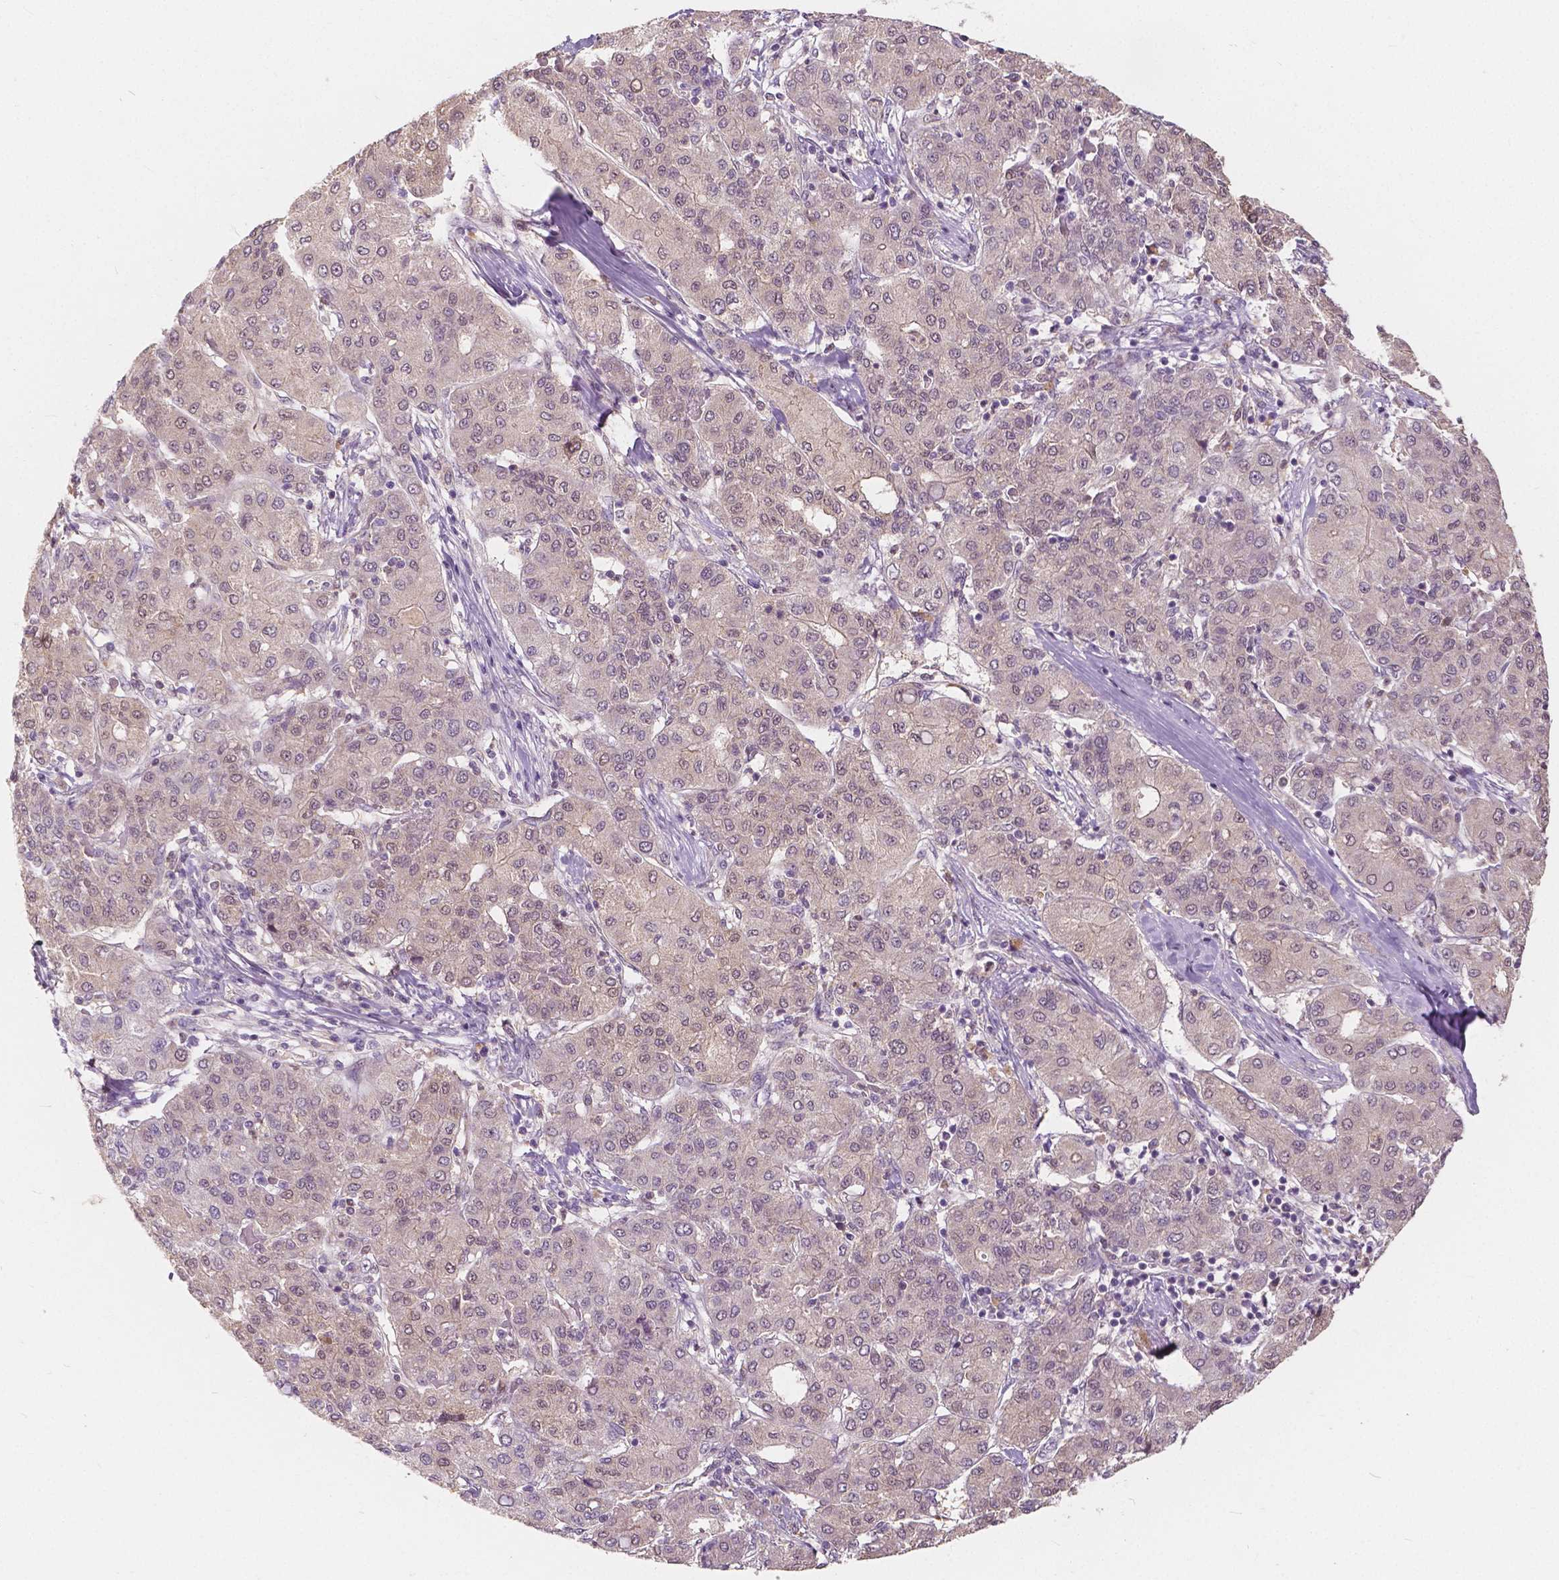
{"staining": {"intensity": "weak", "quantity": "25%-75%", "location": "nuclear"}, "tissue": "liver cancer", "cell_type": "Tumor cells", "image_type": "cancer", "snomed": [{"axis": "morphology", "description": "Carcinoma, Hepatocellular, NOS"}, {"axis": "topography", "description": "Liver"}], "caption": "Immunohistochemistry photomicrograph of hepatocellular carcinoma (liver) stained for a protein (brown), which exhibits low levels of weak nuclear expression in approximately 25%-75% of tumor cells.", "gene": "NAPRT", "patient": {"sex": "male", "age": 65}}